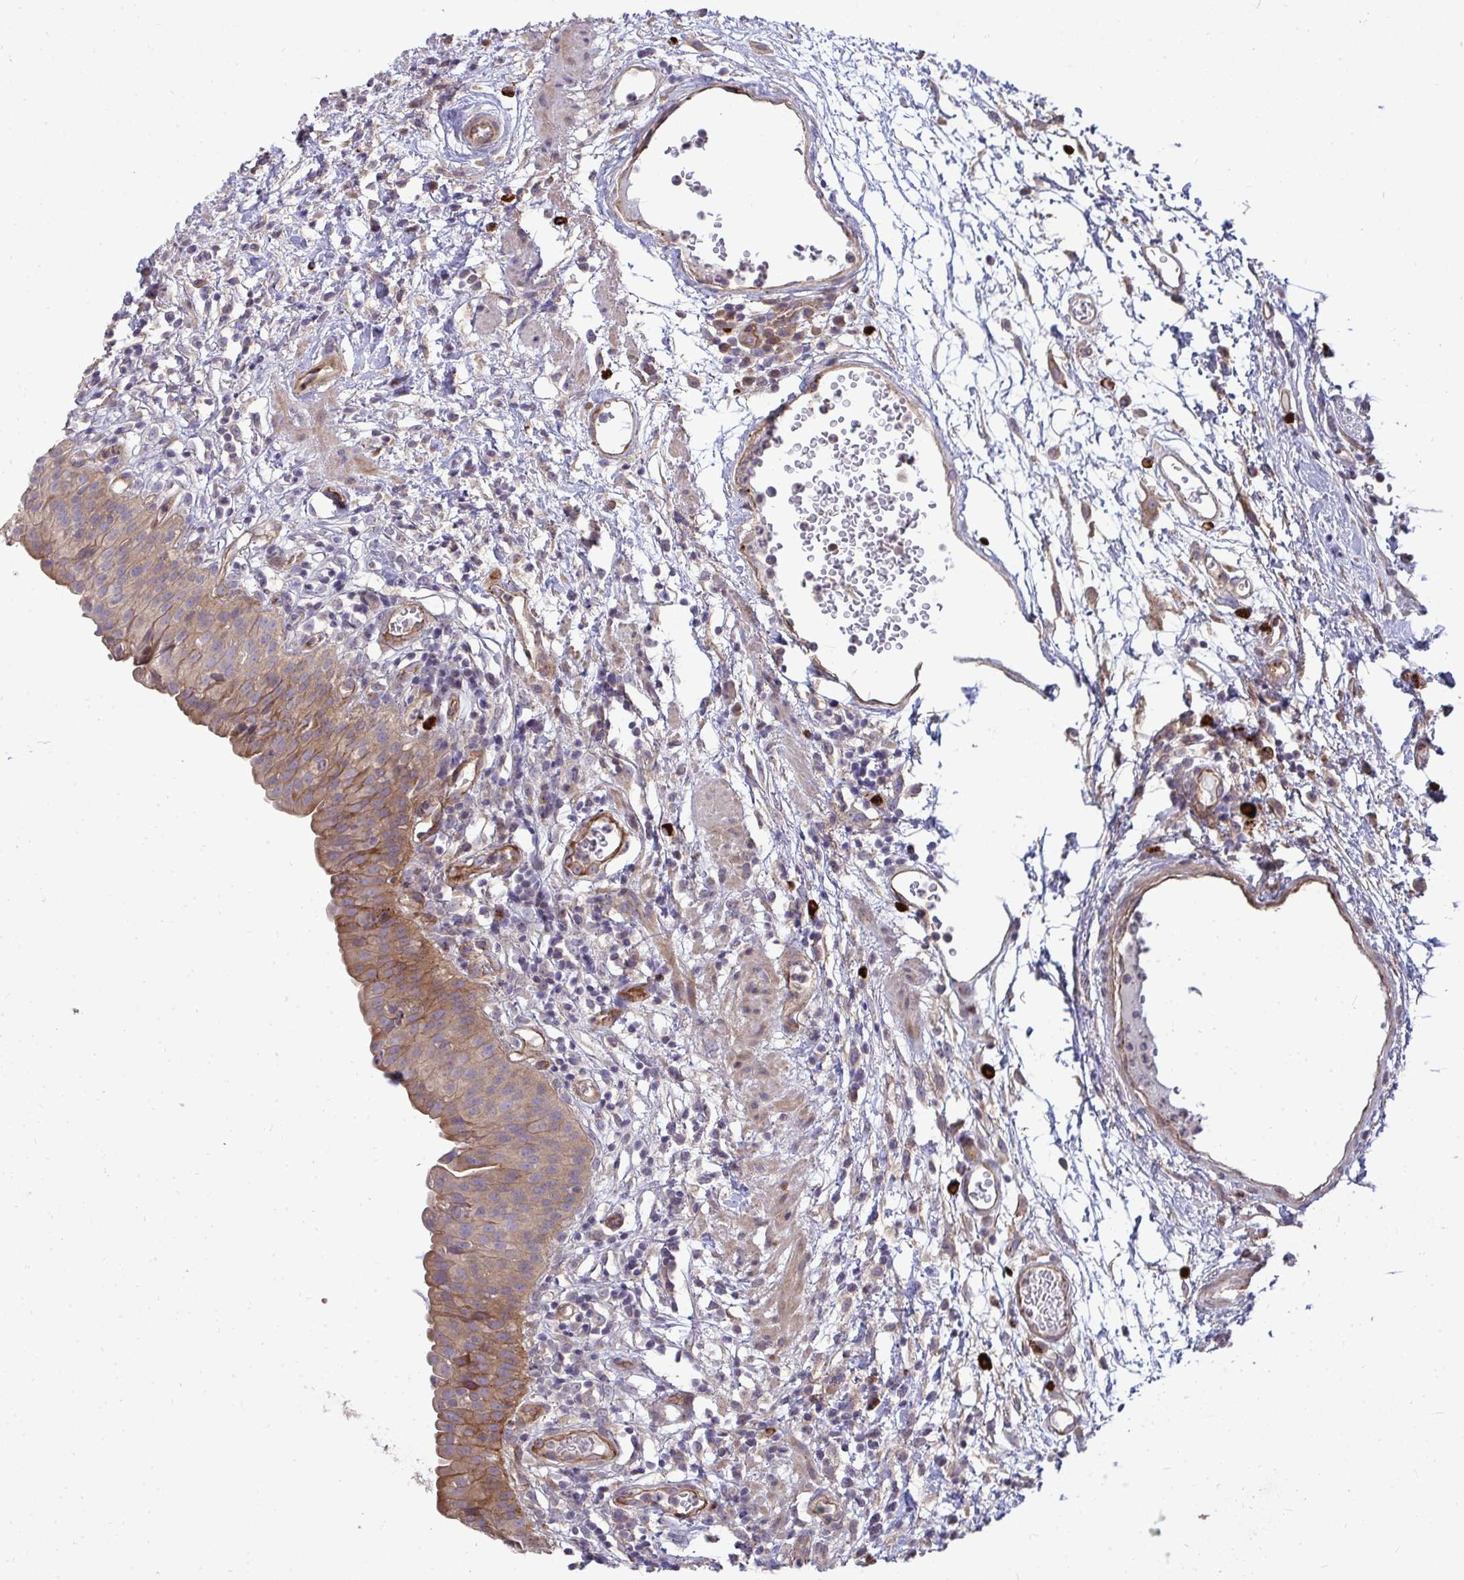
{"staining": {"intensity": "moderate", "quantity": ">75%", "location": "cytoplasmic/membranous"}, "tissue": "urinary bladder", "cell_type": "Urothelial cells", "image_type": "normal", "snomed": [{"axis": "morphology", "description": "Normal tissue, NOS"}, {"axis": "morphology", "description": "Inflammation, NOS"}, {"axis": "topography", "description": "Urinary bladder"}], "caption": "Immunohistochemical staining of unremarkable urinary bladder shows moderate cytoplasmic/membranous protein staining in approximately >75% of urothelial cells. Using DAB (3,3'-diaminobenzidine) (brown) and hematoxylin (blue) stains, captured at high magnification using brightfield microscopy.", "gene": "SH2D1B", "patient": {"sex": "male", "age": 57}}